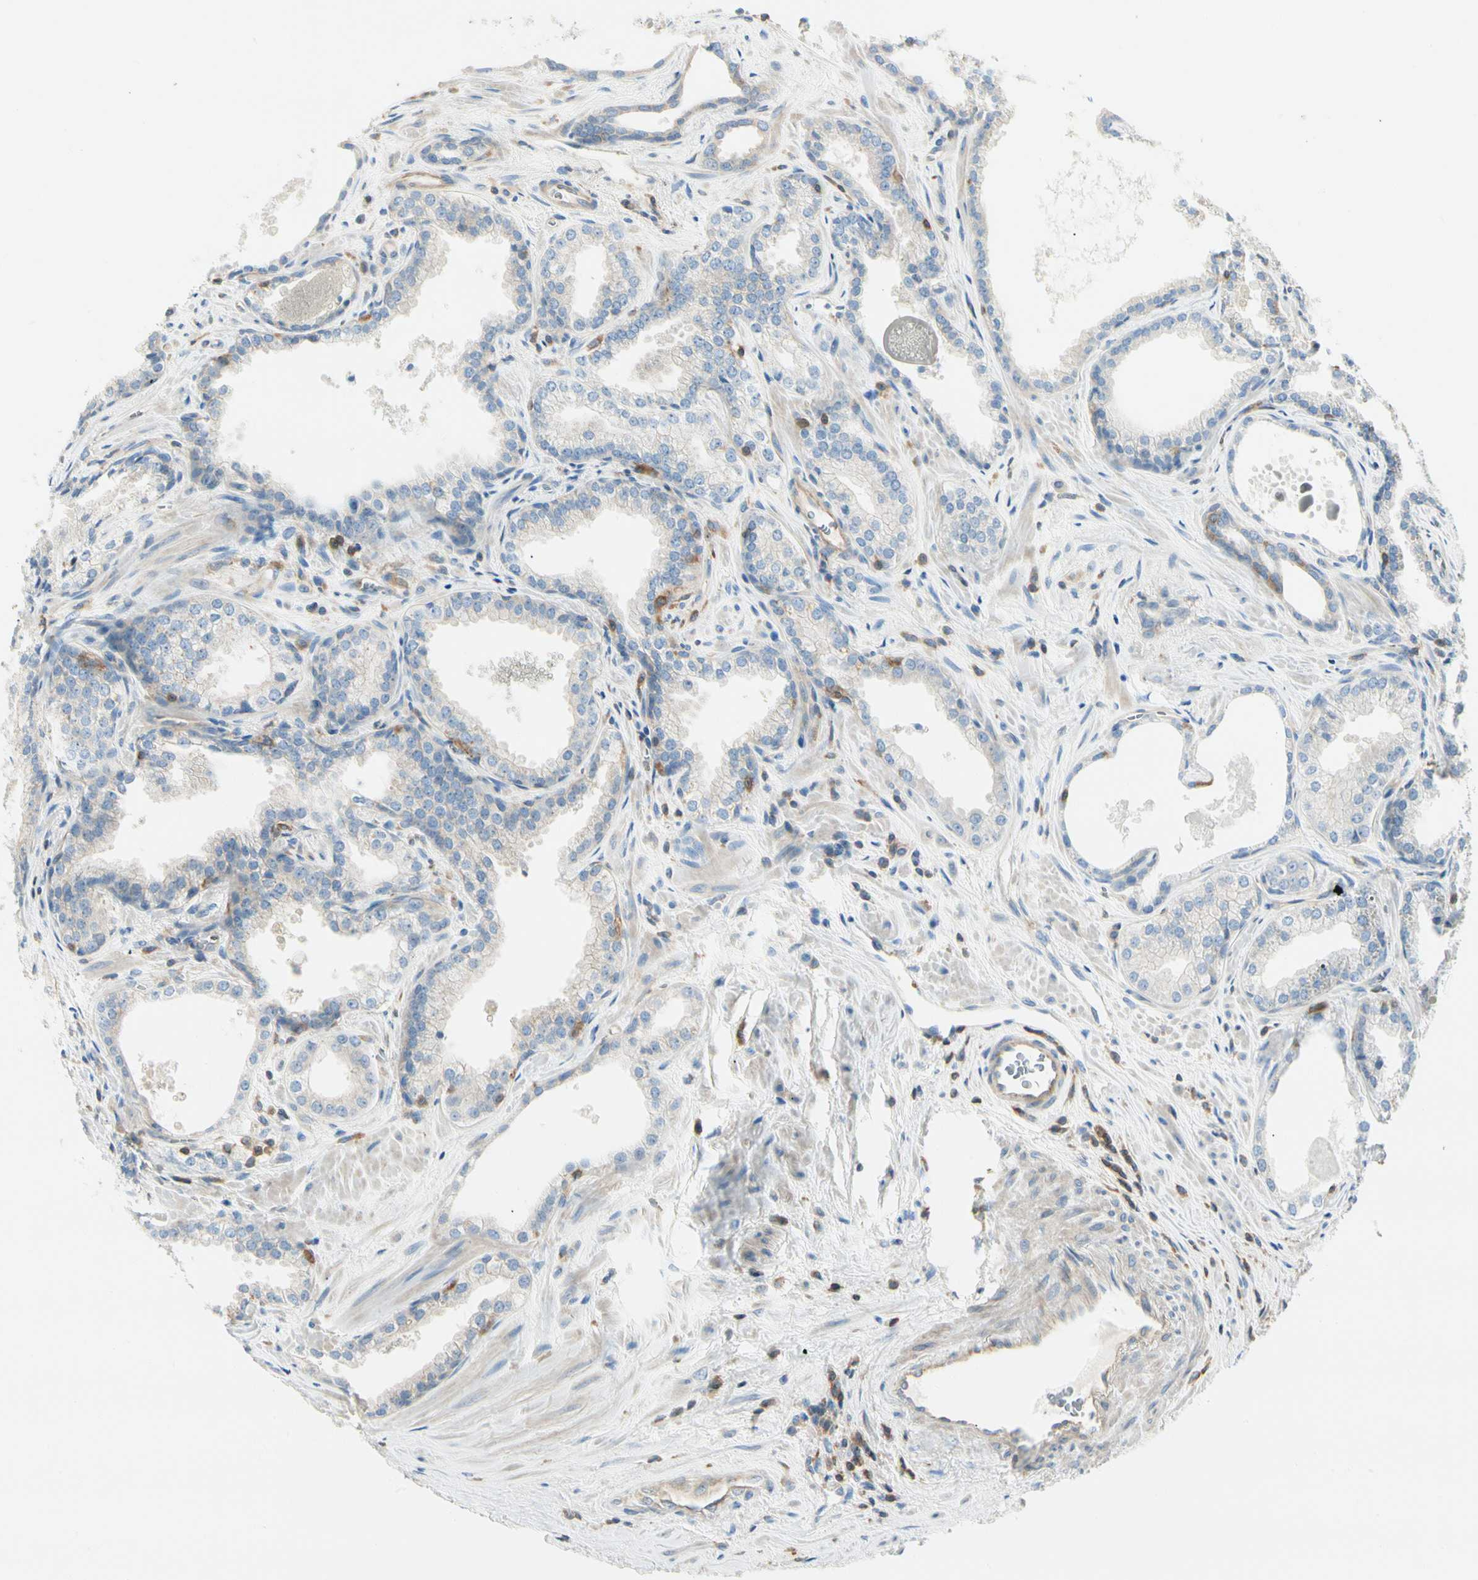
{"staining": {"intensity": "weak", "quantity": "<25%", "location": "cytoplasmic/membranous"}, "tissue": "prostate cancer", "cell_type": "Tumor cells", "image_type": "cancer", "snomed": [{"axis": "morphology", "description": "Adenocarcinoma, Low grade"}, {"axis": "topography", "description": "Prostate"}], "caption": "High power microscopy histopathology image of an immunohistochemistry image of prostate cancer, revealing no significant staining in tumor cells. (Brightfield microscopy of DAB immunohistochemistry (IHC) at high magnification).", "gene": "ARPC2", "patient": {"sex": "male", "age": 60}}